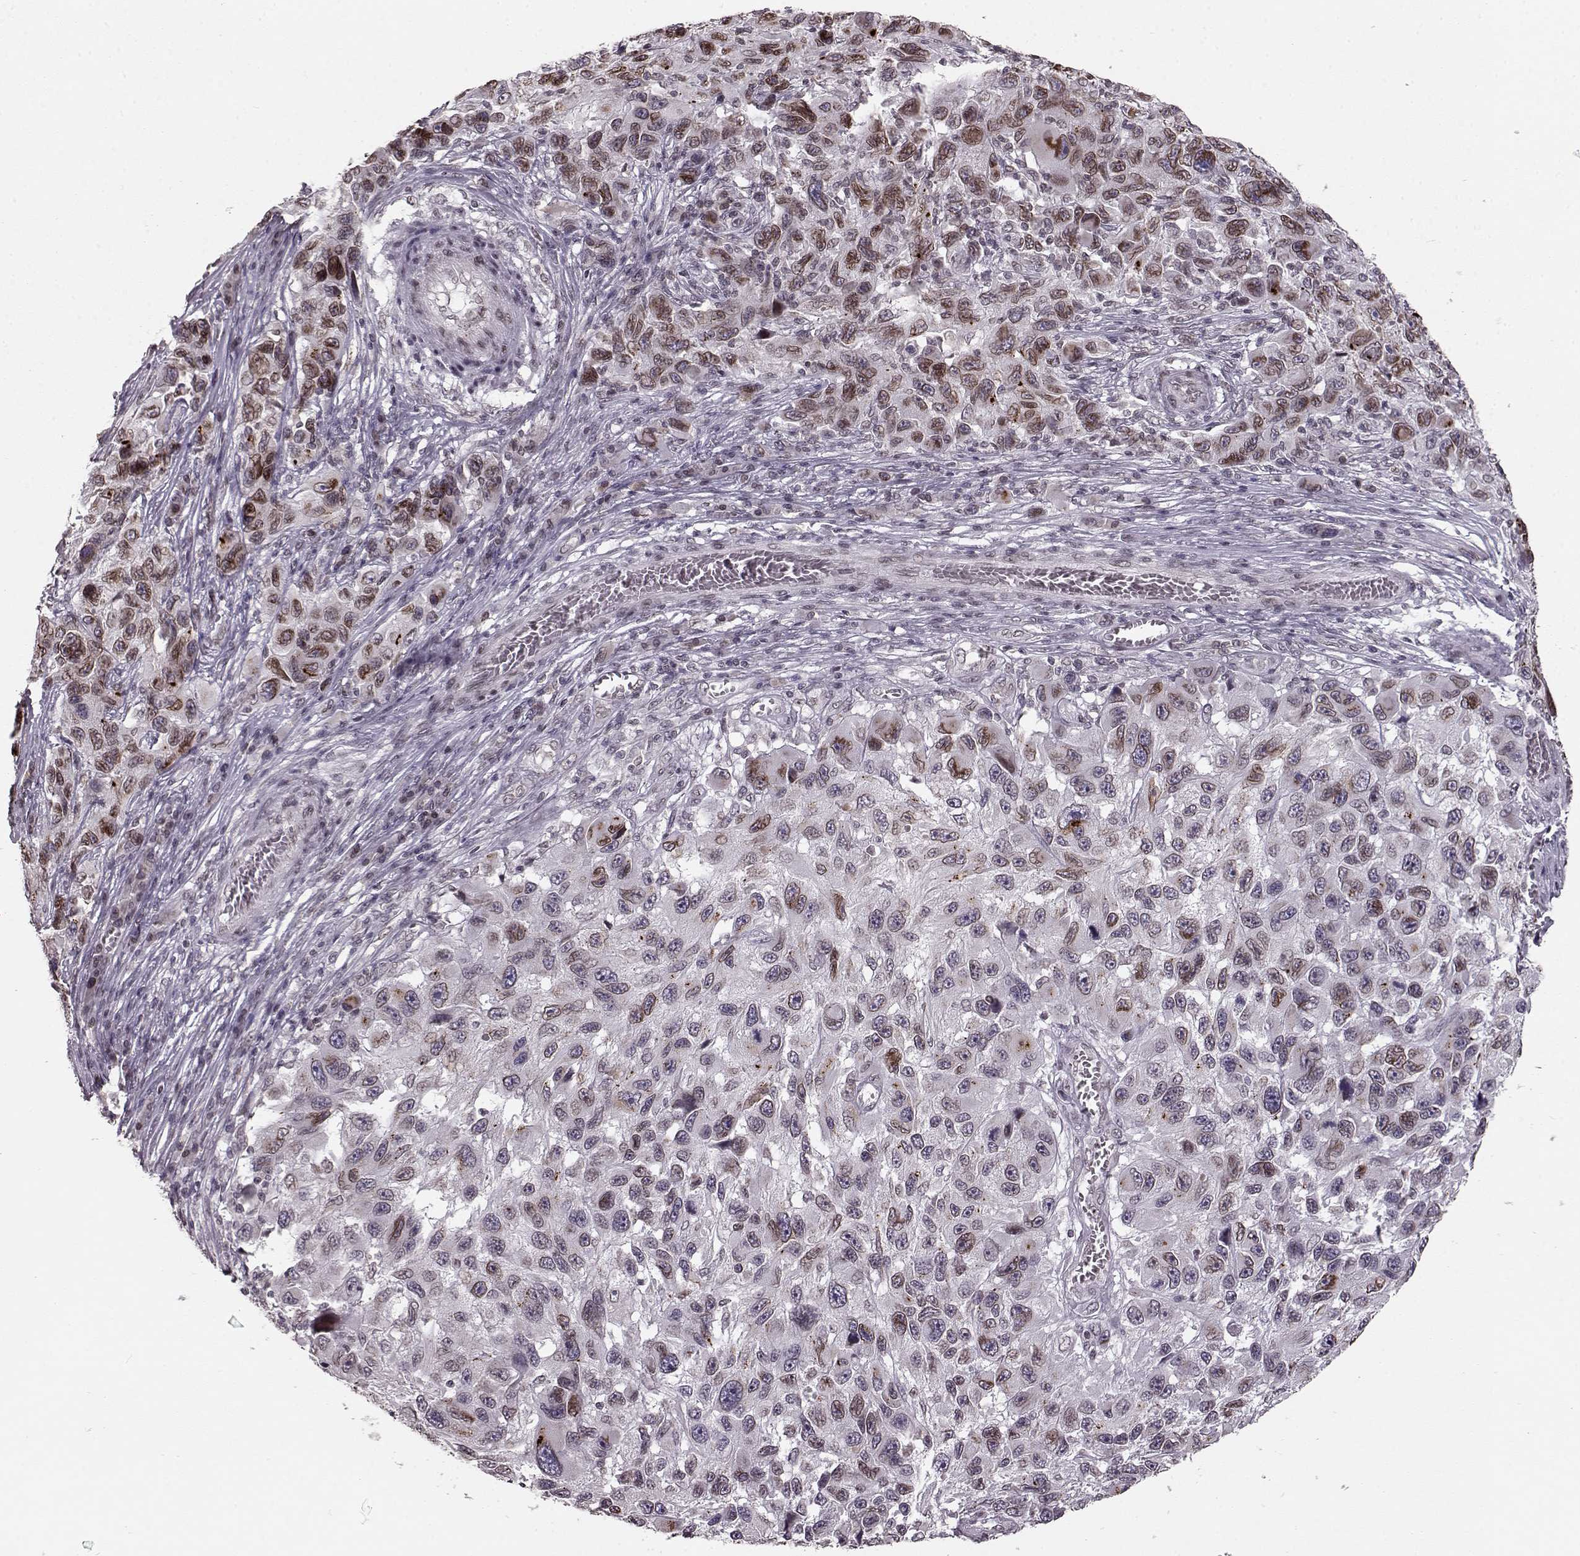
{"staining": {"intensity": "moderate", "quantity": ">75%", "location": "cytoplasmic/membranous,nuclear"}, "tissue": "melanoma", "cell_type": "Tumor cells", "image_type": "cancer", "snomed": [{"axis": "morphology", "description": "Malignant melanoma, NOS"}, {"axis": "topography", "description": "Skin"}], "caption": "Melanoma tissue reveals moderate cytoplasmic/membranous and nuclear staining in approximately >75% of tumor cells", "gene": "DCAF12", "patient": {"sex": "male", "age": 53}}